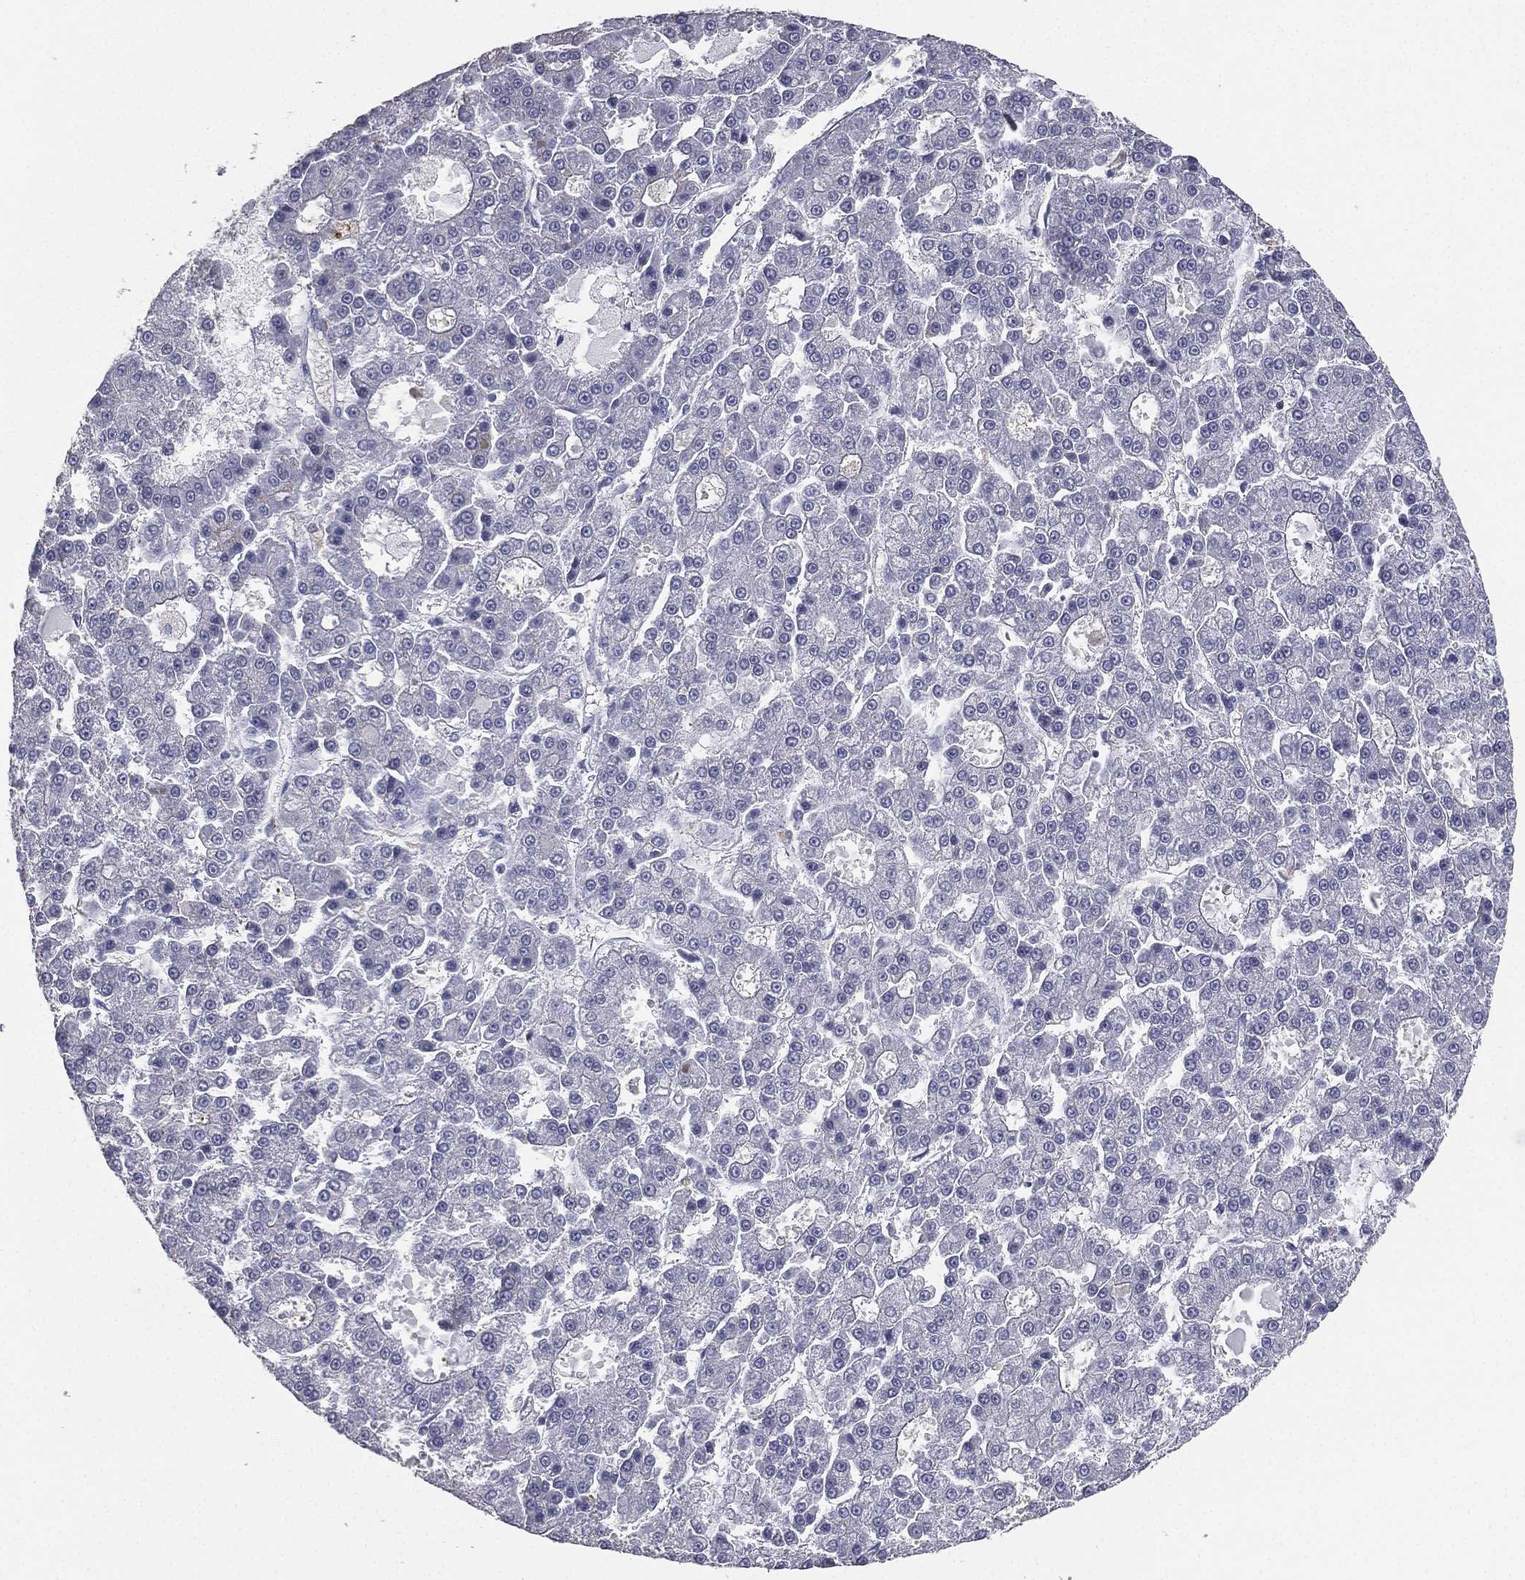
{"staining": {"intensity": "negative", "quantity": "none", "location": "none"}, "tissue": "liver cancer", "cell_type": "Tumor cells", "image_type": "cancer", "snomed": [{"axis": "morphology", "description": "Carcinoma, Hepatocellular, NOS"}, {"axis": "topography", "description": "Liver"}], "caption": "Immunohistochemistry histopathology image of neoplastic tissue: hepatocellular carcinoma (liver) stained with DAB reveals no significant protein staining in tumor cells. (Brightfield microscopy of DAB (3,3'-diaminobenzidine) immunohistochemistry (IHC) at high magnification).", "gene": "ESX1", "patient": {"sex": "male", "age": 70}}